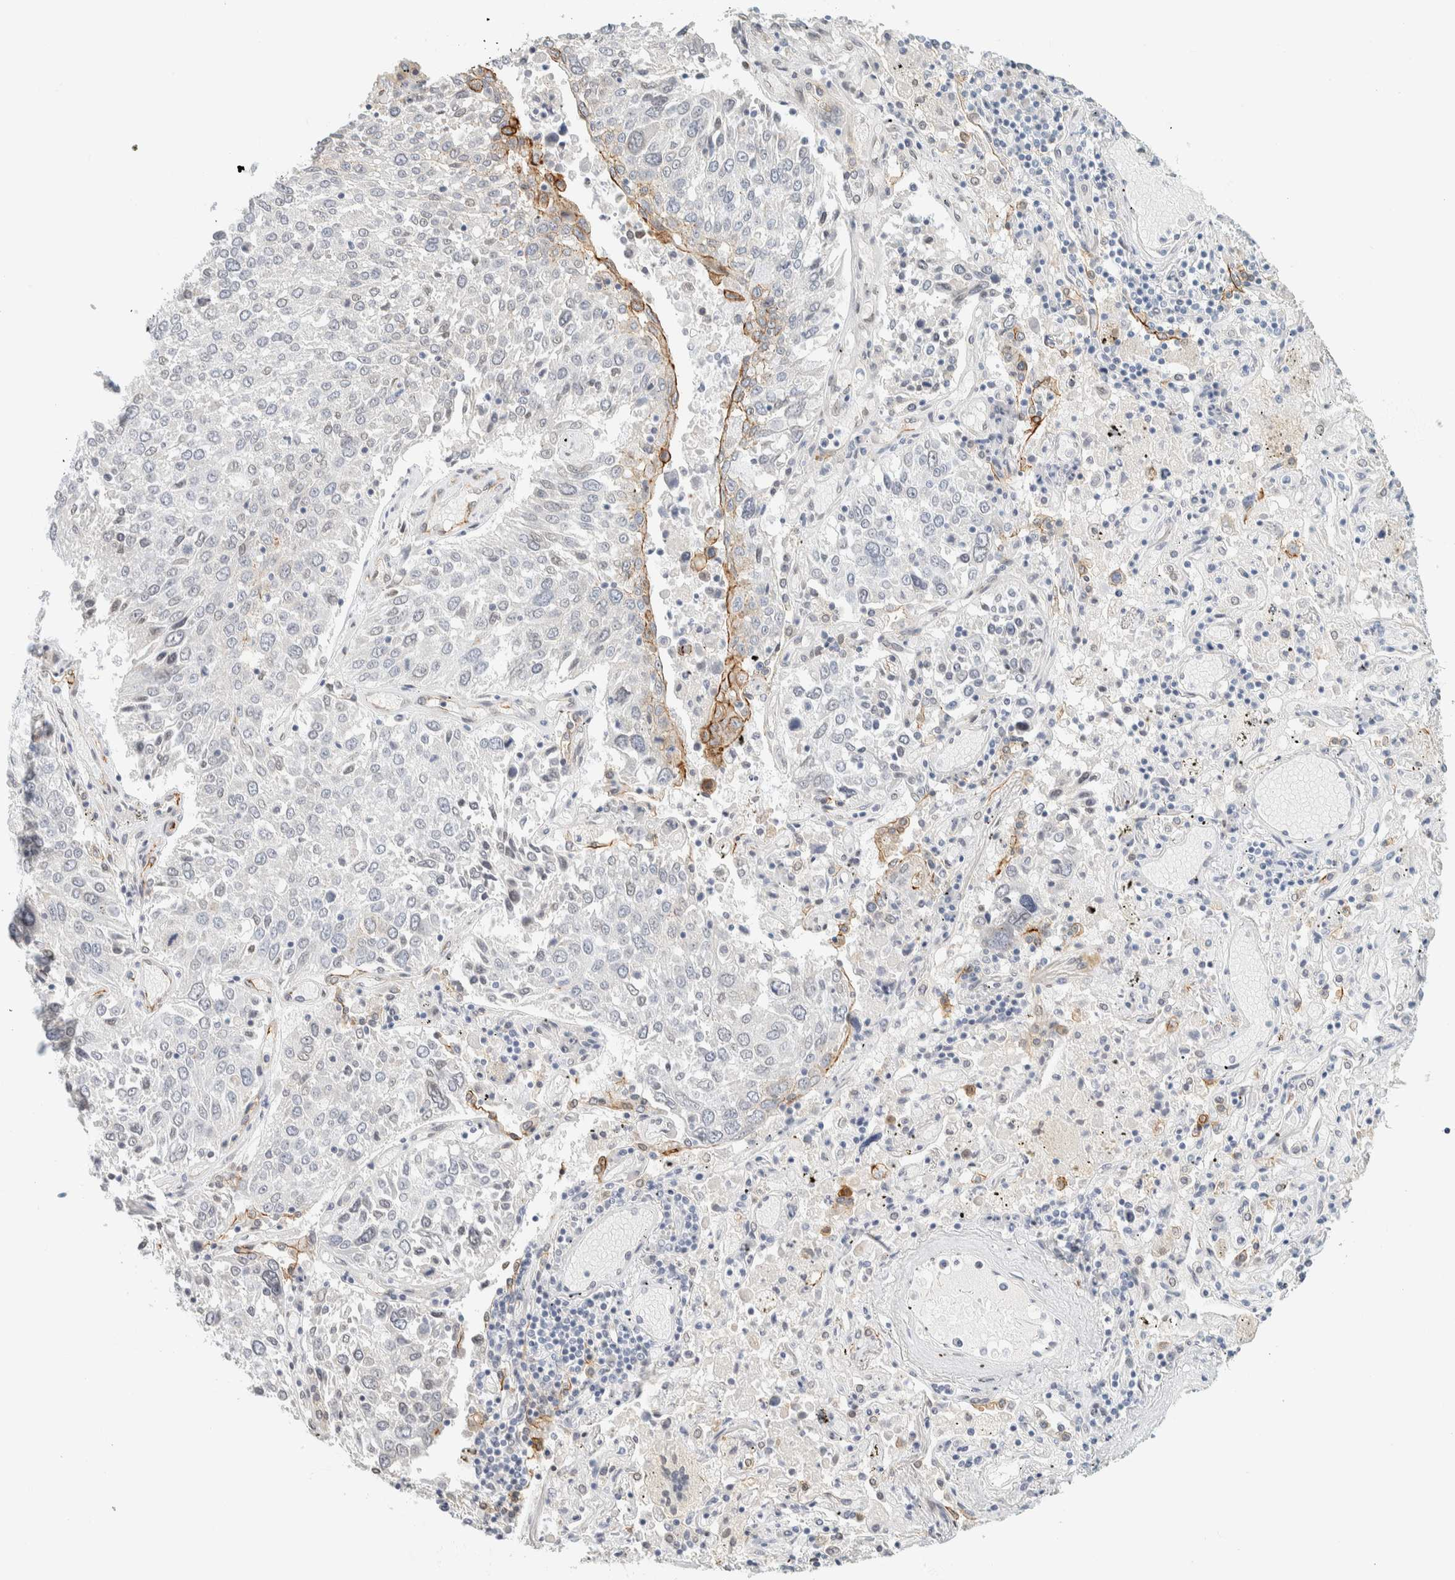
{"staining": {"intensity": "moderate", "quantity": "<25%", "location": "cytoplasmic/membranous"}, "tissue": "lung cancer", "cell_type": "Tumor cells", "image_type": "cancer", "snomed": [{"axis": "morphology", "description": "Squamous cell carcinoma, NOS"}, {"axis": "topography", "description": "Lung"}], "caption": "Immunohistochemical staining of human lung cancer (squamous cell carcinoma) exhibits low levels of moderate cytoplasmic/membranous protein staining in about <25% of tumor cells. The staining was performed using DAB to visualize the protein expression in brown, while the nuclei were stained in blue with hematoxylin (Magnification: 20x).", "gene": "C1QTNF12", "patient": {"sex": "male", "age": 65}}